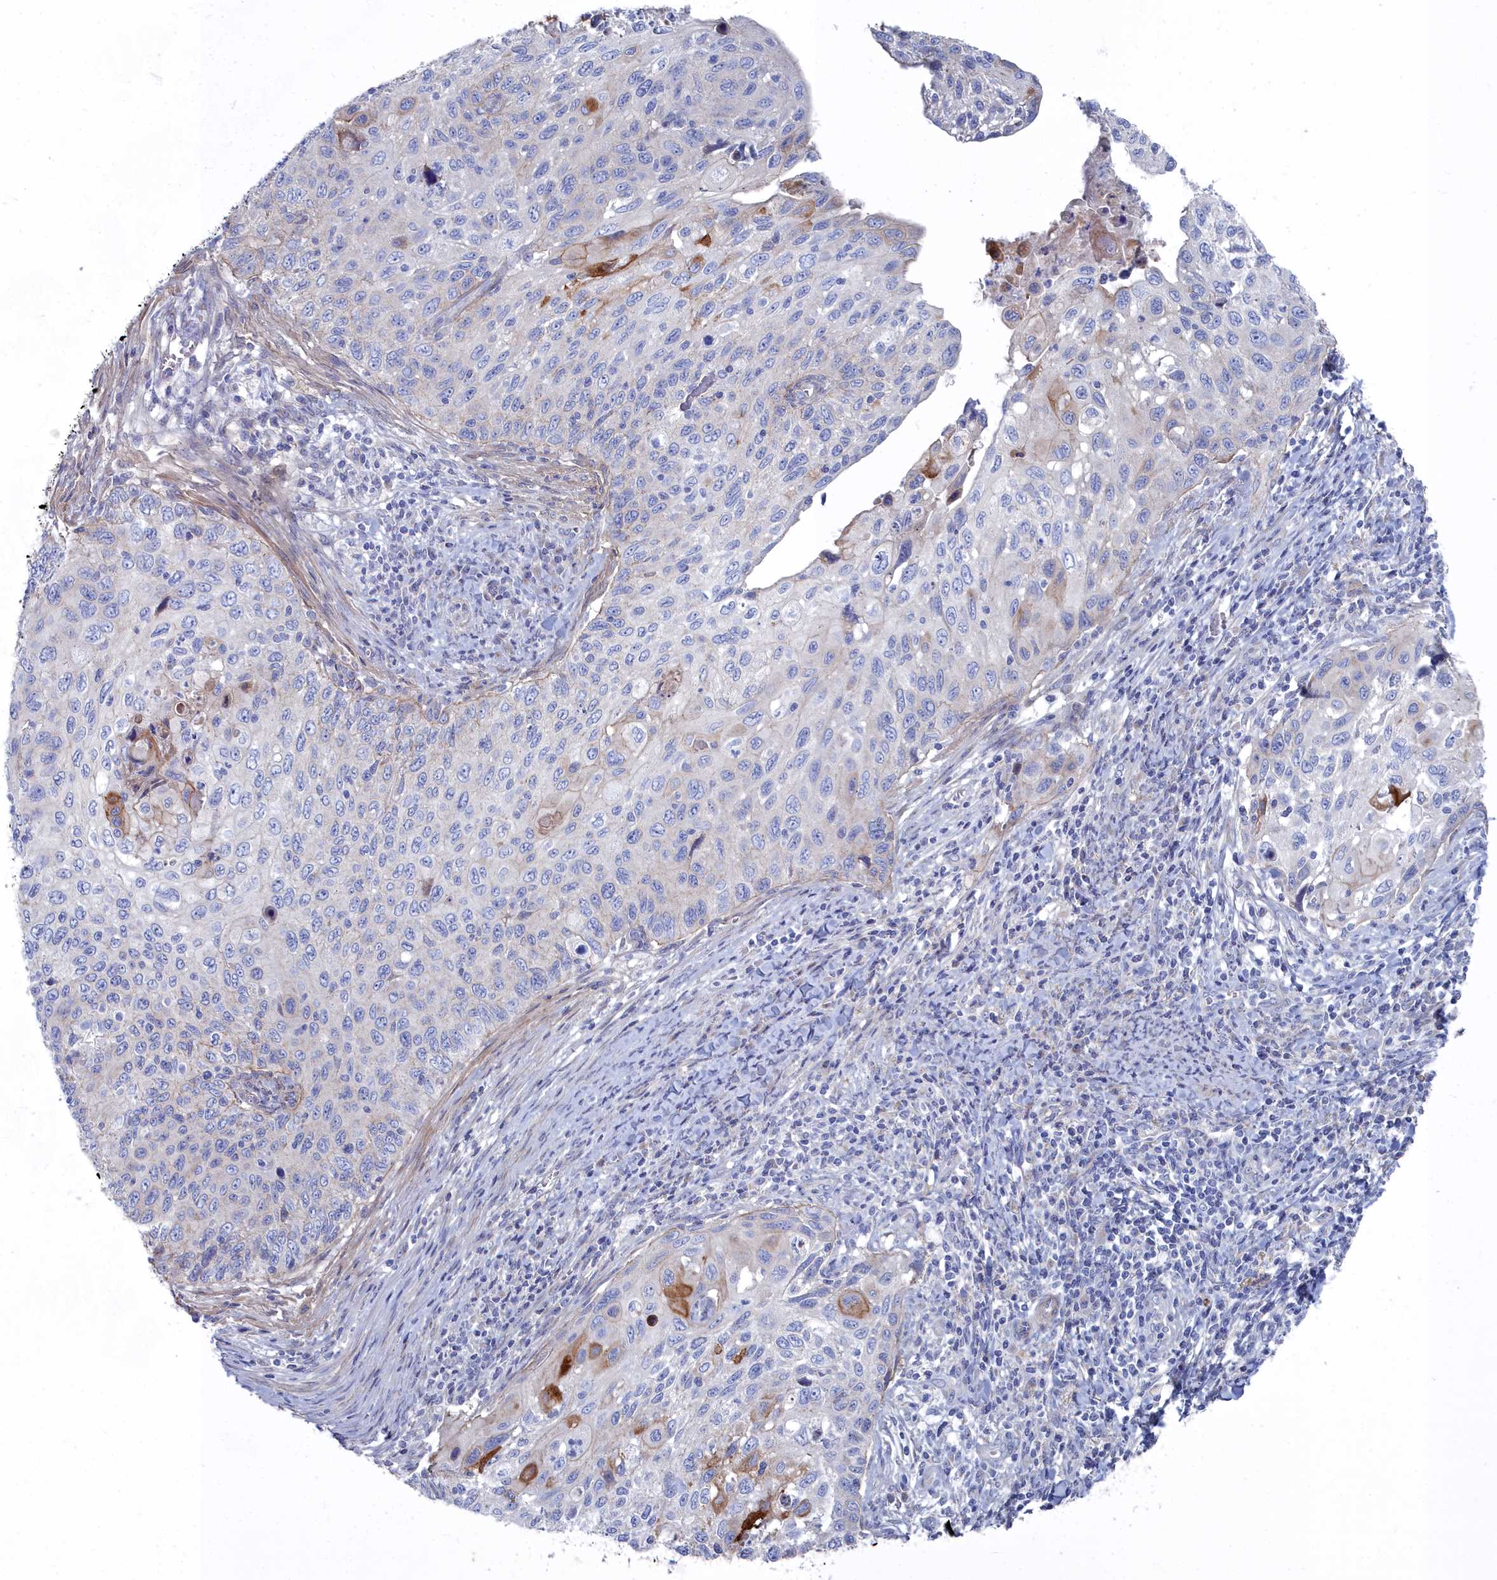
{"staining": {"intensity": "strong", "quantity": "<25%", "location": "cytoplasmic/membranous"}, "tissue": "cervical cancer", "cell_type": "Tumor cells", "image_type": "cancer", "snomed": [{"axis": "morphology", "description": "Squamous cell carcinoma, NOS"}, {"axis": "topography", "description": "Cervix"}], "caption": "Cervical cancer (squamous cell carcinoma) stained with a protein marker displays strong staining in tumor cells.", "gene": "SHISAL2A", "patient": {"sex": "female", "age": 70}}